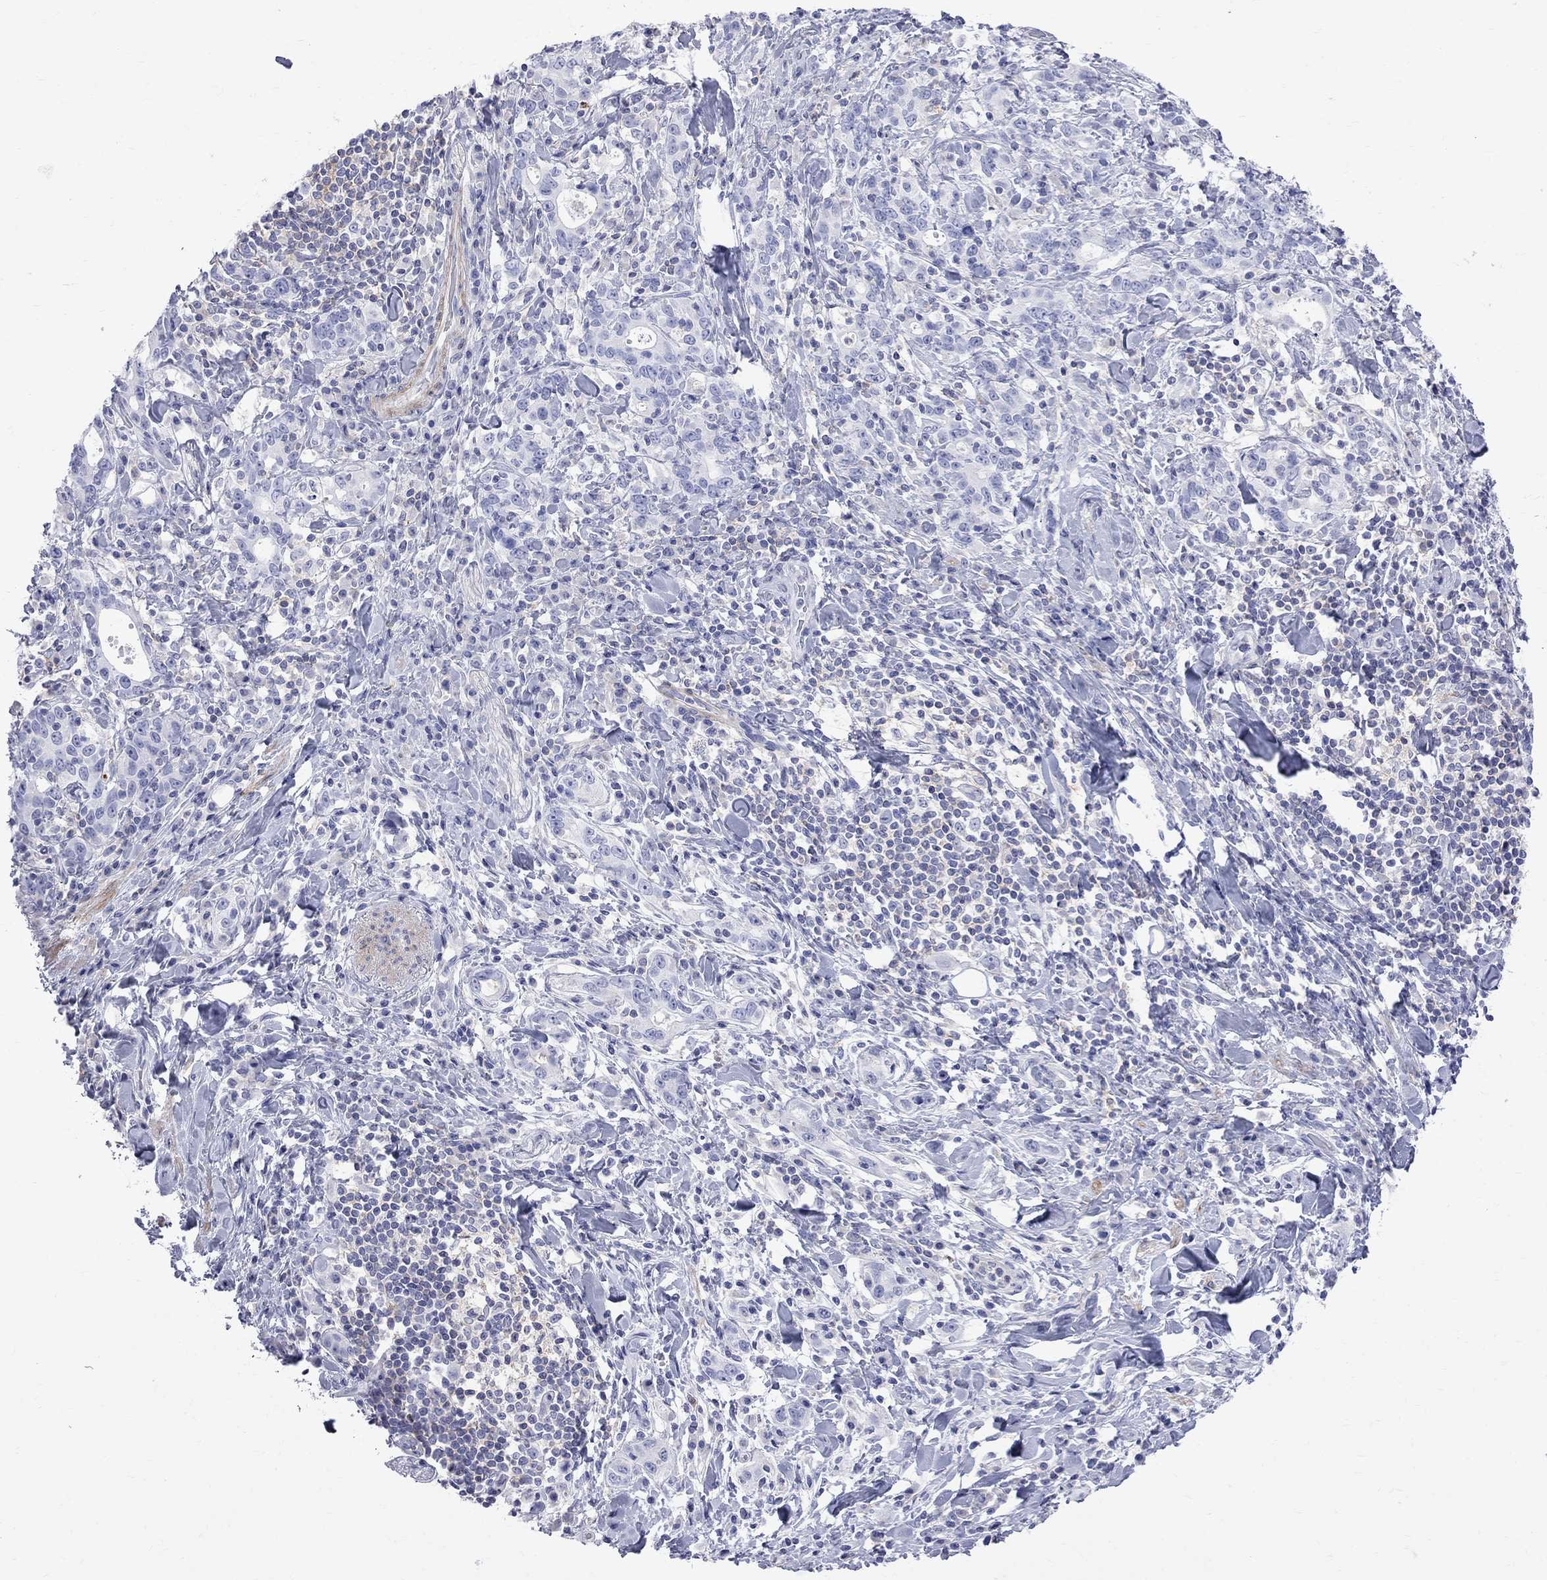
{"staining": {"intensity": "negative", "quantity": "none", "location": "none"}, "tissue": "stomach cancer", "cell_type": "Tumor cells", "image_type": "cancer", "snomed": [{"axis": "morphology", "description": "Adenocarcinoma, NOS"}, {"axis": "topography", "description": "Stomach"}], "caption": "Protein analysis of stomach cancer displays no significant positivity in tumor cells.", "gene": "S100A3", "patient": {"sex": "male", "age": 79}}